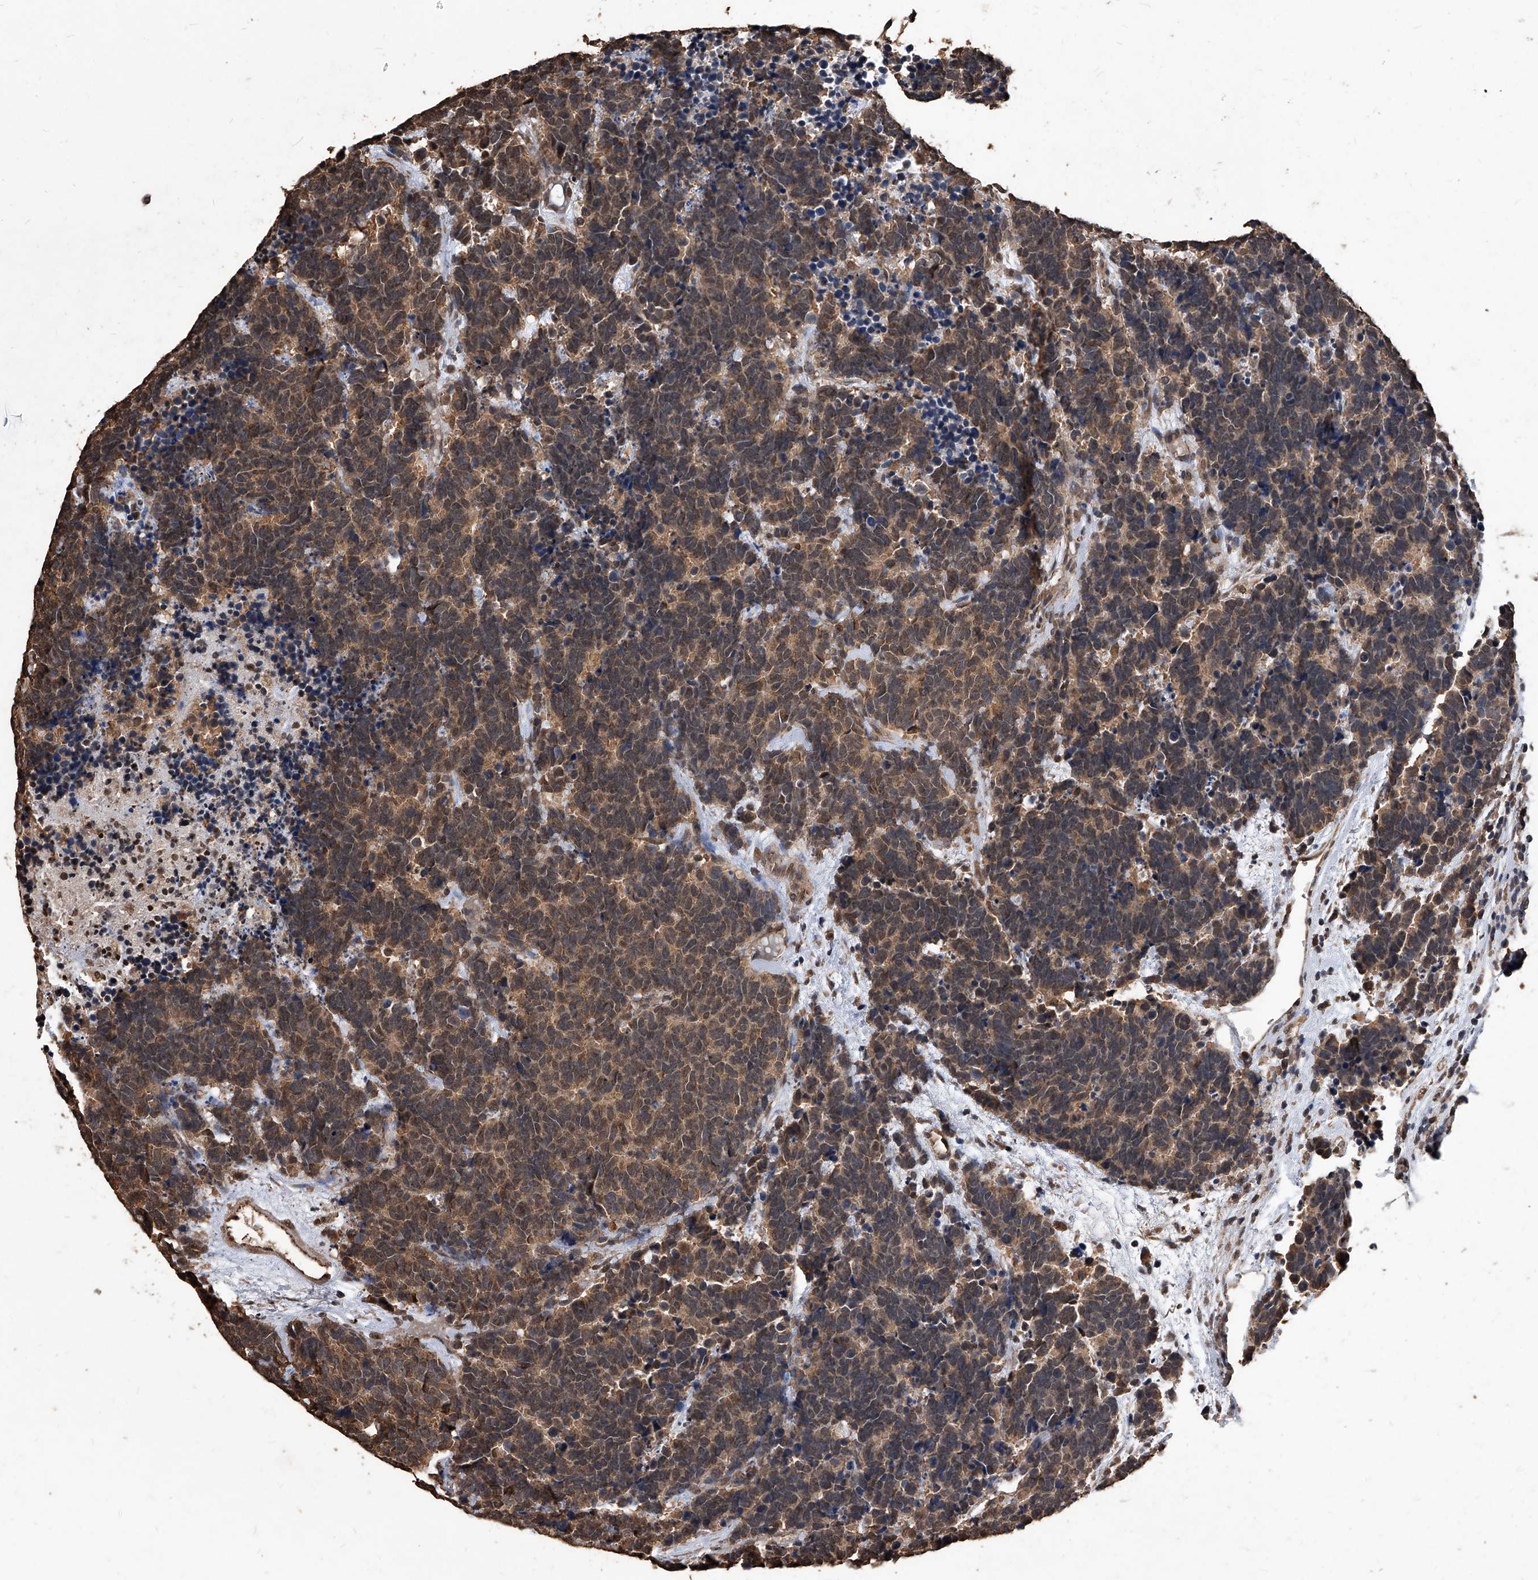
{"staining": {"intensity": "moderate", "quantity": ">75%", "location": "cytoplasmic/membranous,nuclear"}, "tissue": "carcinoid", "cell_type": "Tumor cells", "image_type": "cancer", "snomed": [{"axis": "morphology", "description": "Carcinoma, NOS"}, {"axis": "morphology", "description": "Carcinoid, malignant, NOS"}, {"axis": "topography", "description": "Urinary bladder"}], "caption": "IHC of carcinoid exhibits medium levels of moderate cytoplasmic/membranous and nuclear staining in about >75% of tumor cells. Nuclei are stained in blue.", "gene": "FBXL4", "patient": {"sex": "male", "age": 57}}